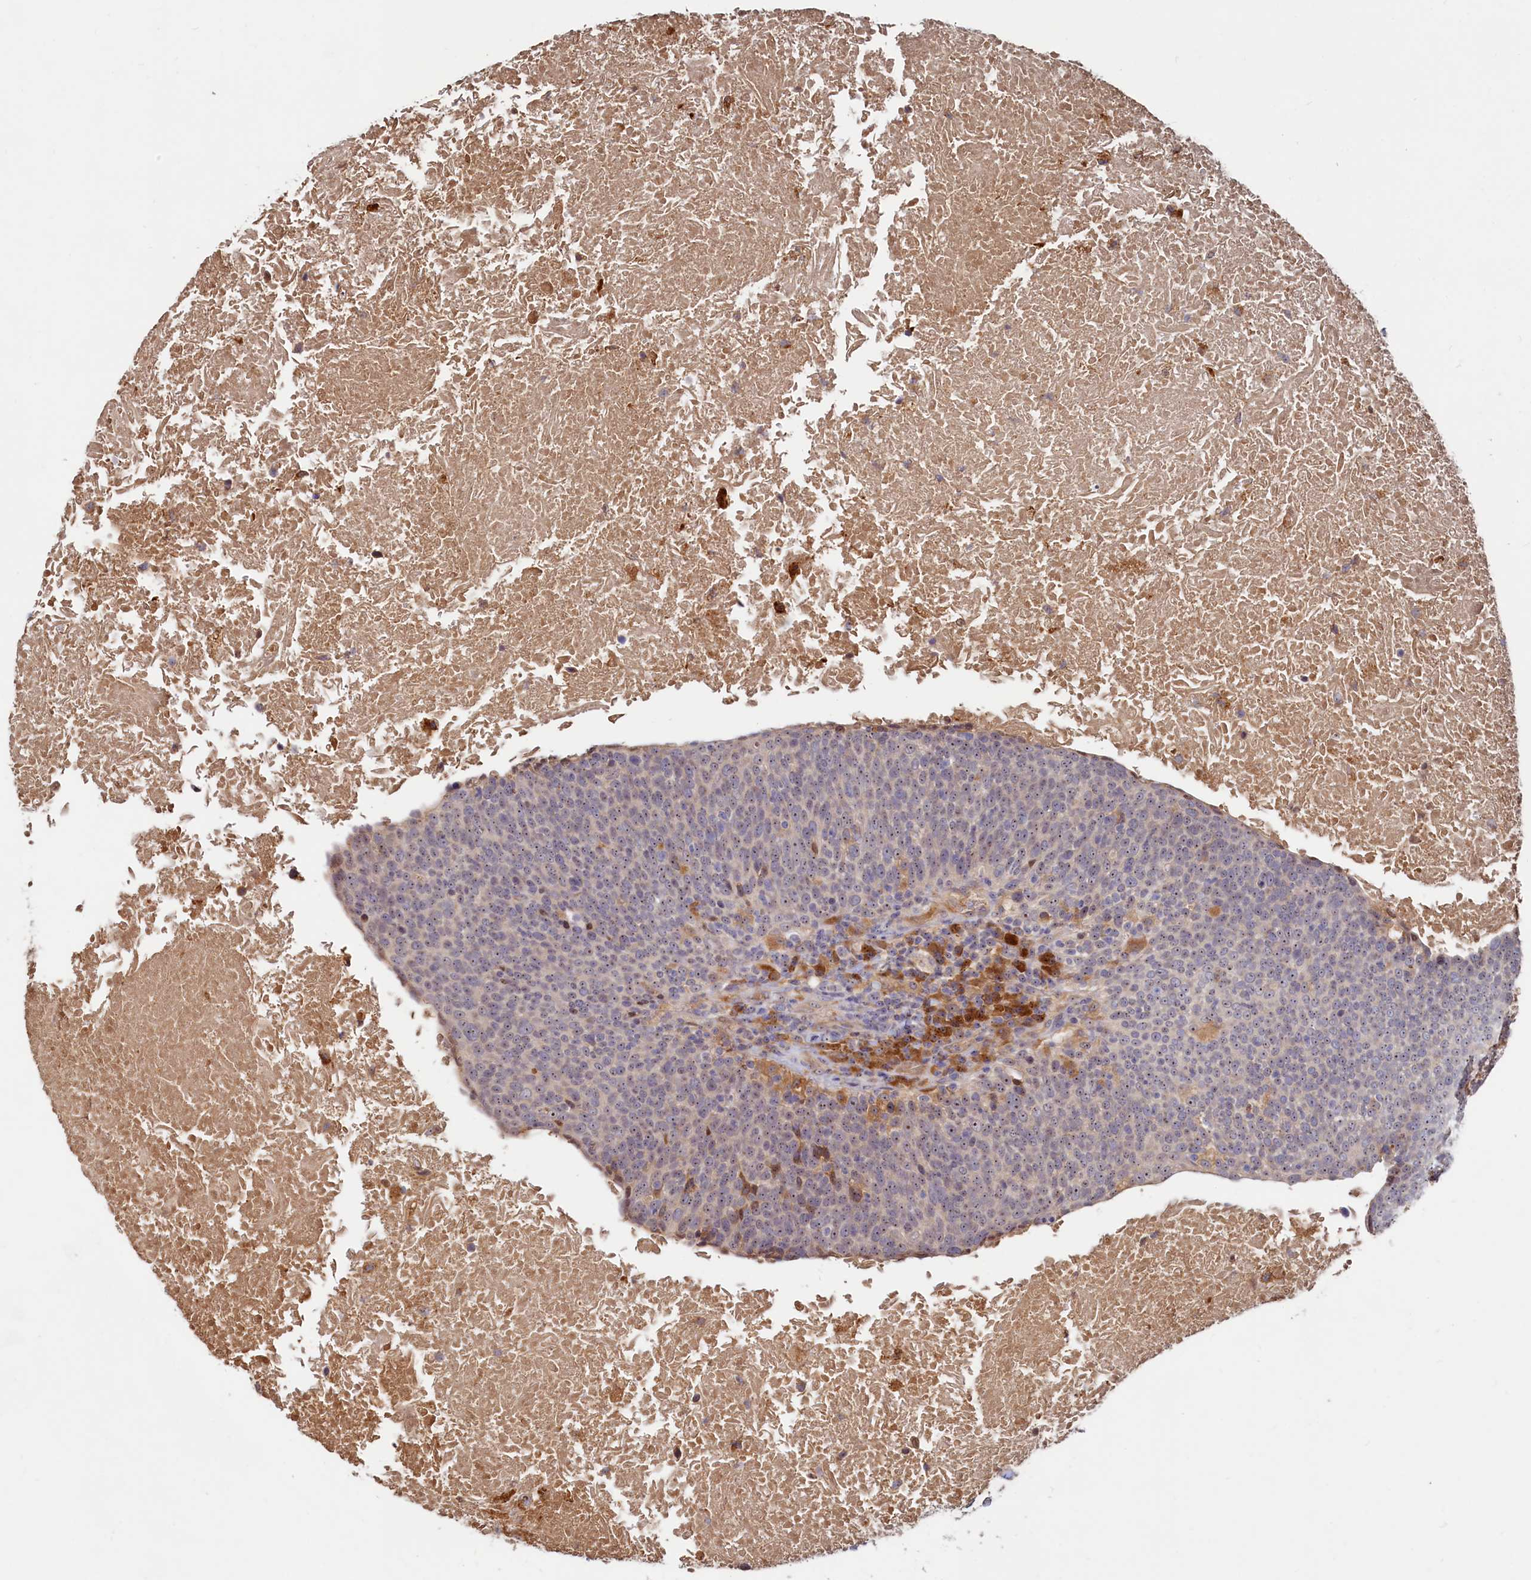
{"staining": {"intensity": "weak", "quantity": ">75%", "location": "nuclear"}, "tissue": "head and neck cancer", "cell_type": "Tumor cells", "image_type": "cancer", "snomed": [{"axis": "morphology", "description": "Squamous cell carcinoma, NOS"}, {"axis": "morphology", "description": "Squamous cell carcinoma, metastatic, NOS"}, {"axis": "topography", "description": "Lymph node"}, {"axis": "topography", "description": "Head-Neck"}], "caption": "Tumor cells exhibit weak nuclear positivity in approximately >75% of cells in head and neck metastatic squamous cell carcinoma. (DAB (3,3'-diaminobenzidine) = brown stain, brightfield microscopy at high magnification).", "gene": "RGS7BP", "patient": {"sex": "male", "age": 62}}